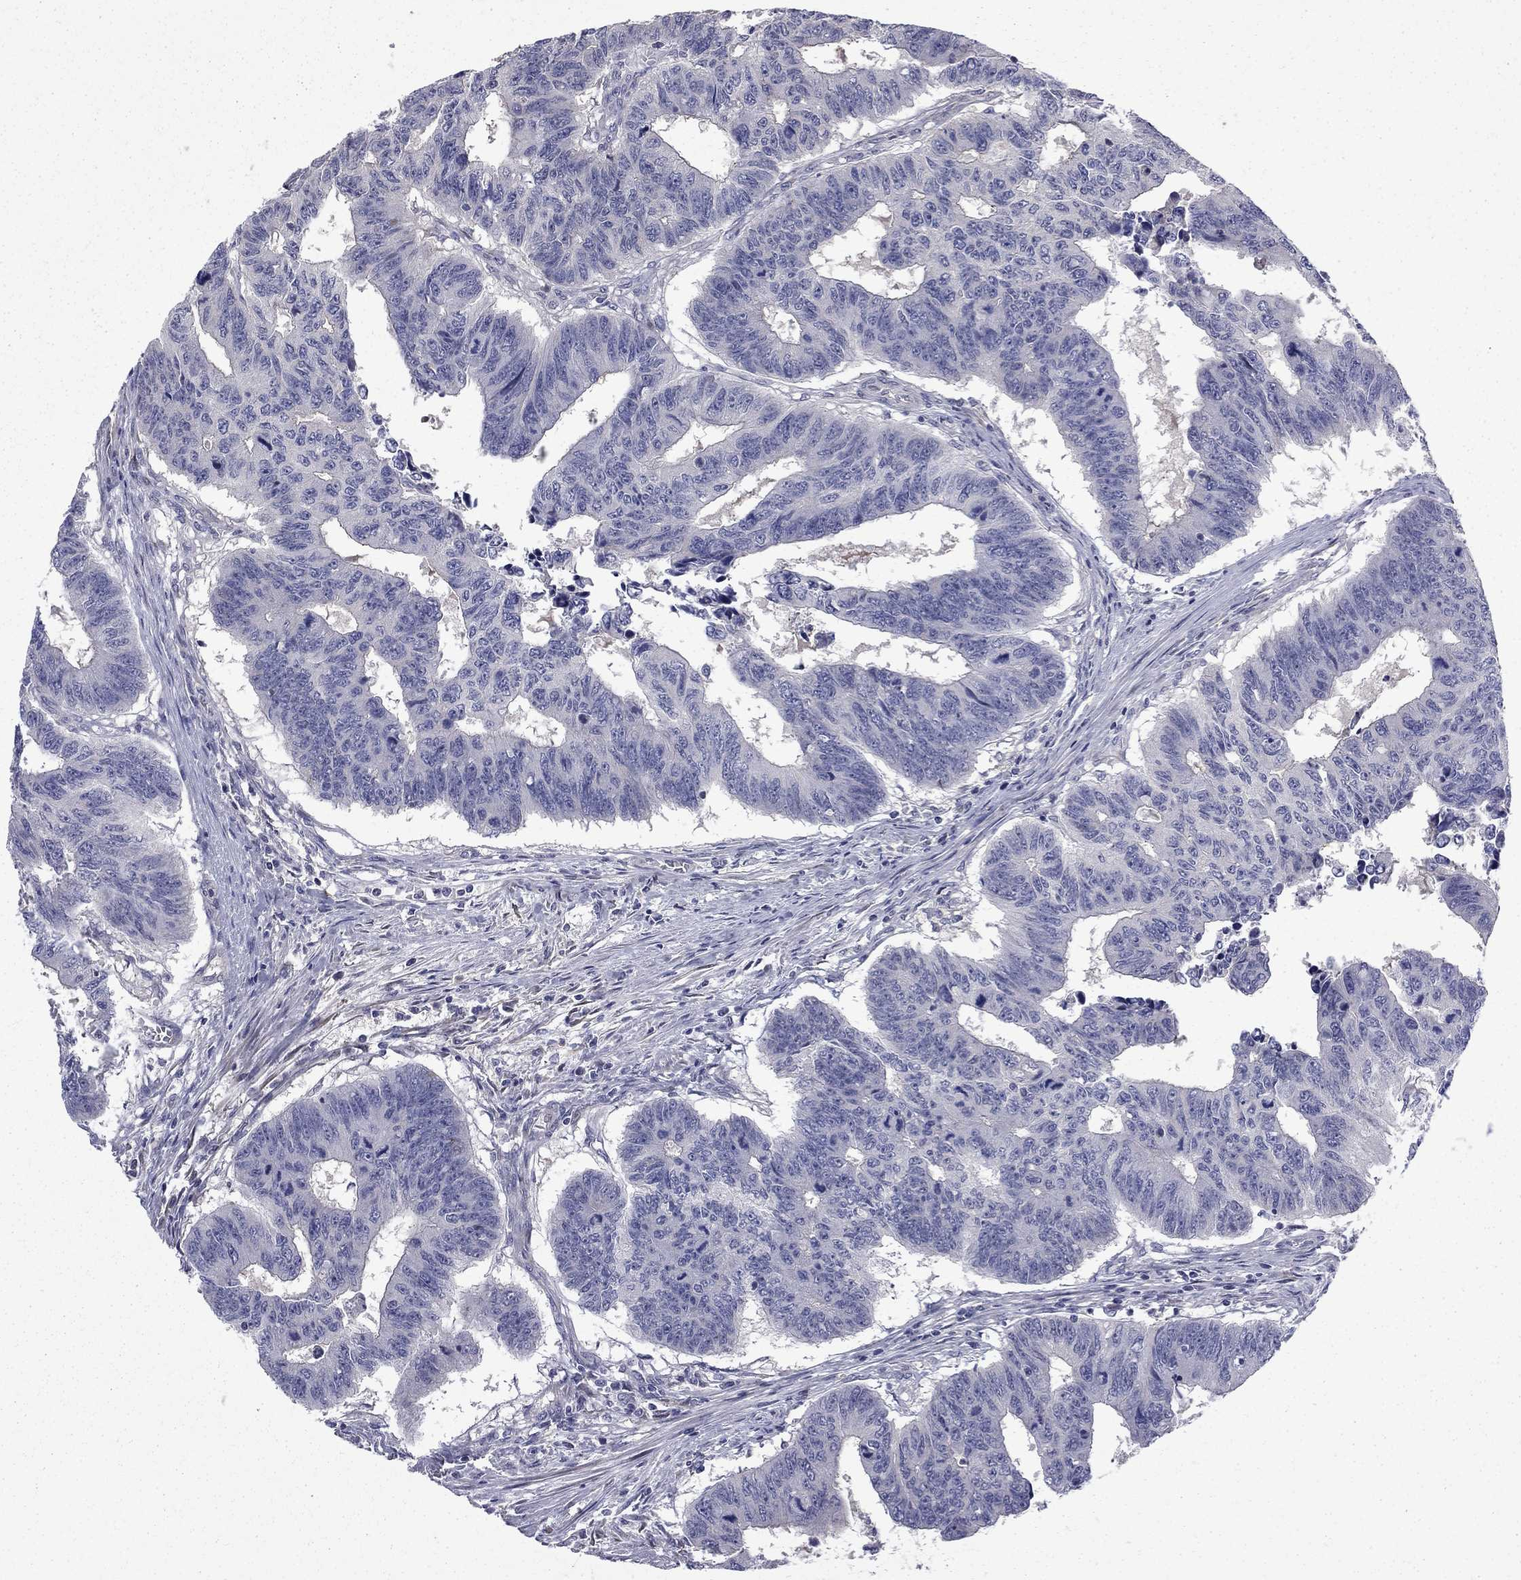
{"staining": {"intensity": "negative", "quantity": "none", "location": "none"}, "tissue": "colorectal cancer", "cell_type": "Tumor cells", "image_type": "cancer", "snomed": [{"axis": "morphology", "description": "Adenocarcinoma, NOS"}, {"axis": "topography", "description": "Rectum"}], "caption": "This is an IHC image of human colorectal cancer (adenocarcinoma). There is no positivity in tumor cells.", "gene": "DUSP7", "patient": {"sex": "female", "age": 85}}